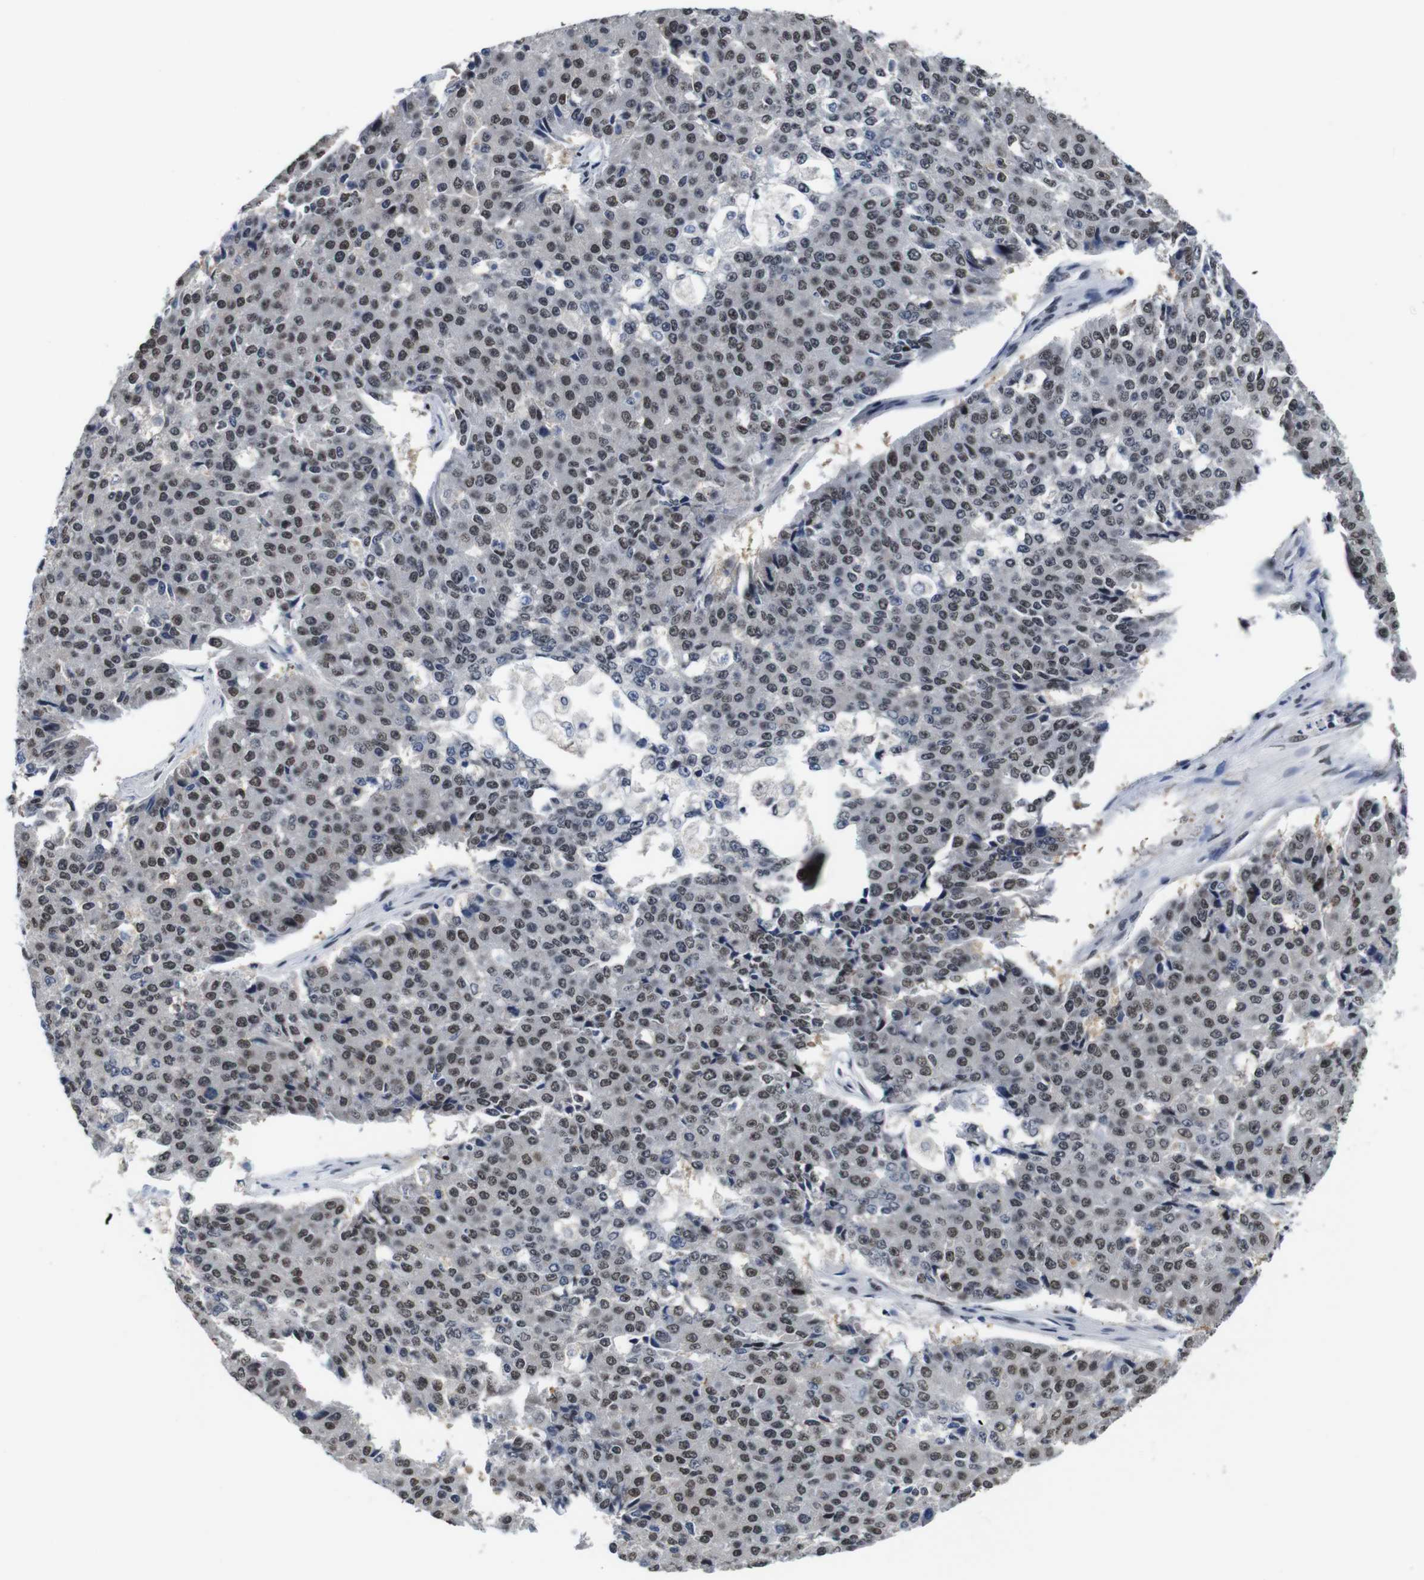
{"staining": {"intensity": "moderate", "quantity": "25%-75%", "location": "nuclear"}, "tissue": "pancreatic cancer", "cell_type": "Tumor cells", "image_type": "cancer", "snomed": [{"axis": "morphology", "description": "Adenocarcinoma, NOS"}, {"axis": "topography", "description": "Pancreas"}], "caption": "This histopathology image displays immunohistochemistry (IHC) staining of human pancreatic cancer, with medium moderate nuclear staining in approximately 25%-75% of tumor cells.", "gene": "ILDR2", "patient": {"sex": "male", "age": 50}}